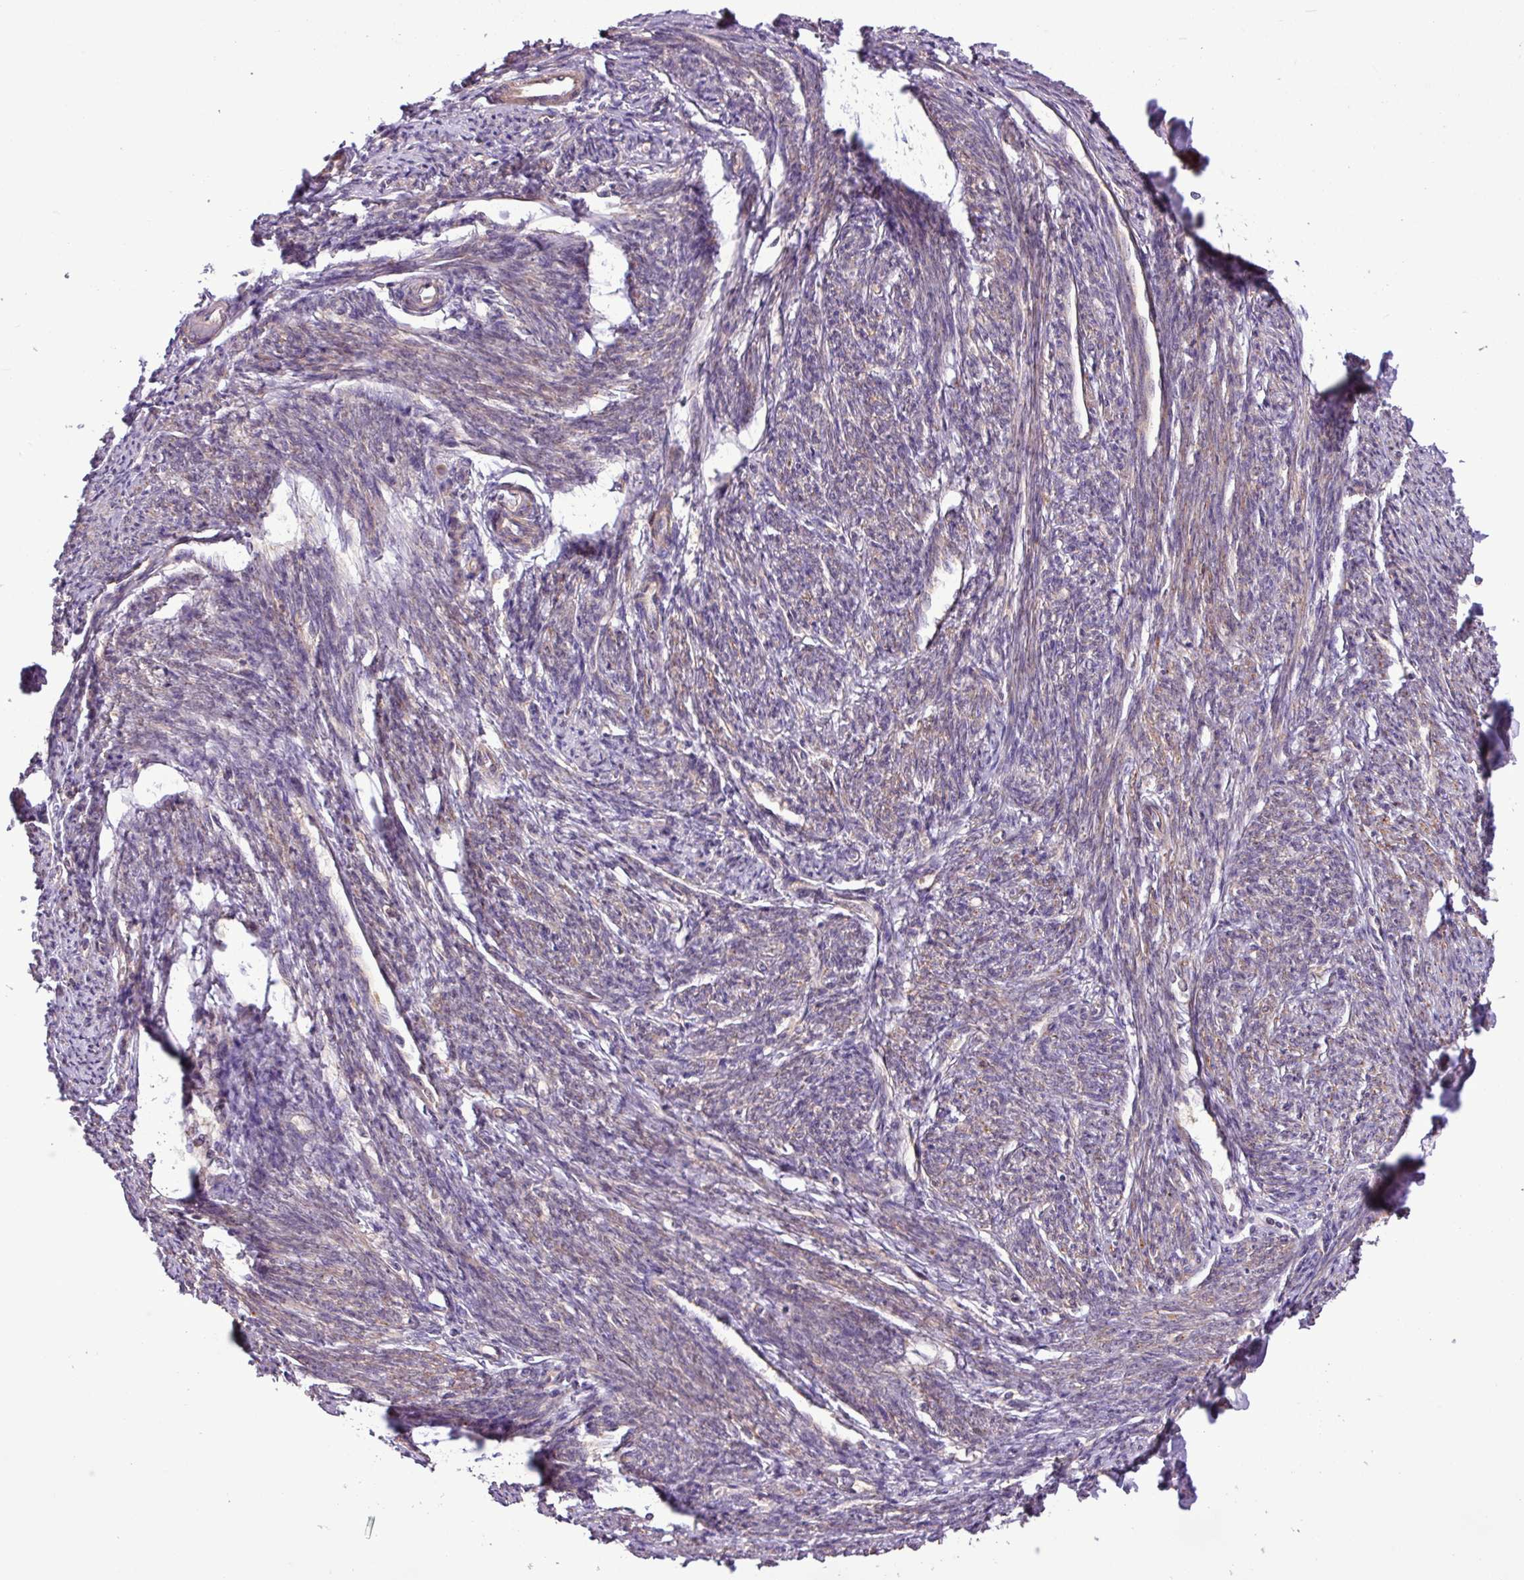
{"staining": {"intensity": "moderate", "quantity": "25%-75%", "location": "cytoplasmic/membranous"}, "tissue": "smooth muscle", "cell_type": "Smooth muscle cells", "image_type": "normal", "snomed": [{"axis": "morphology", "description": "Normal tissue, NOS"}, {"axis": "topography", "description": "Smooth muscle"}, {"axis": "topography", "description": "Fallopian tube"}], "caption": "Protein expression analysis of unremarkable human smooth muscle reveals moderate cytoplasmic/membranous positivity in about 25%-75% of smooth muscle cells. (DAB (3,3'-diaminobenzidine) IHC with brightfield microscopy, high magnification).", "gene": "TIMM10B", "patient": {"sex": "female", "age": 59}}